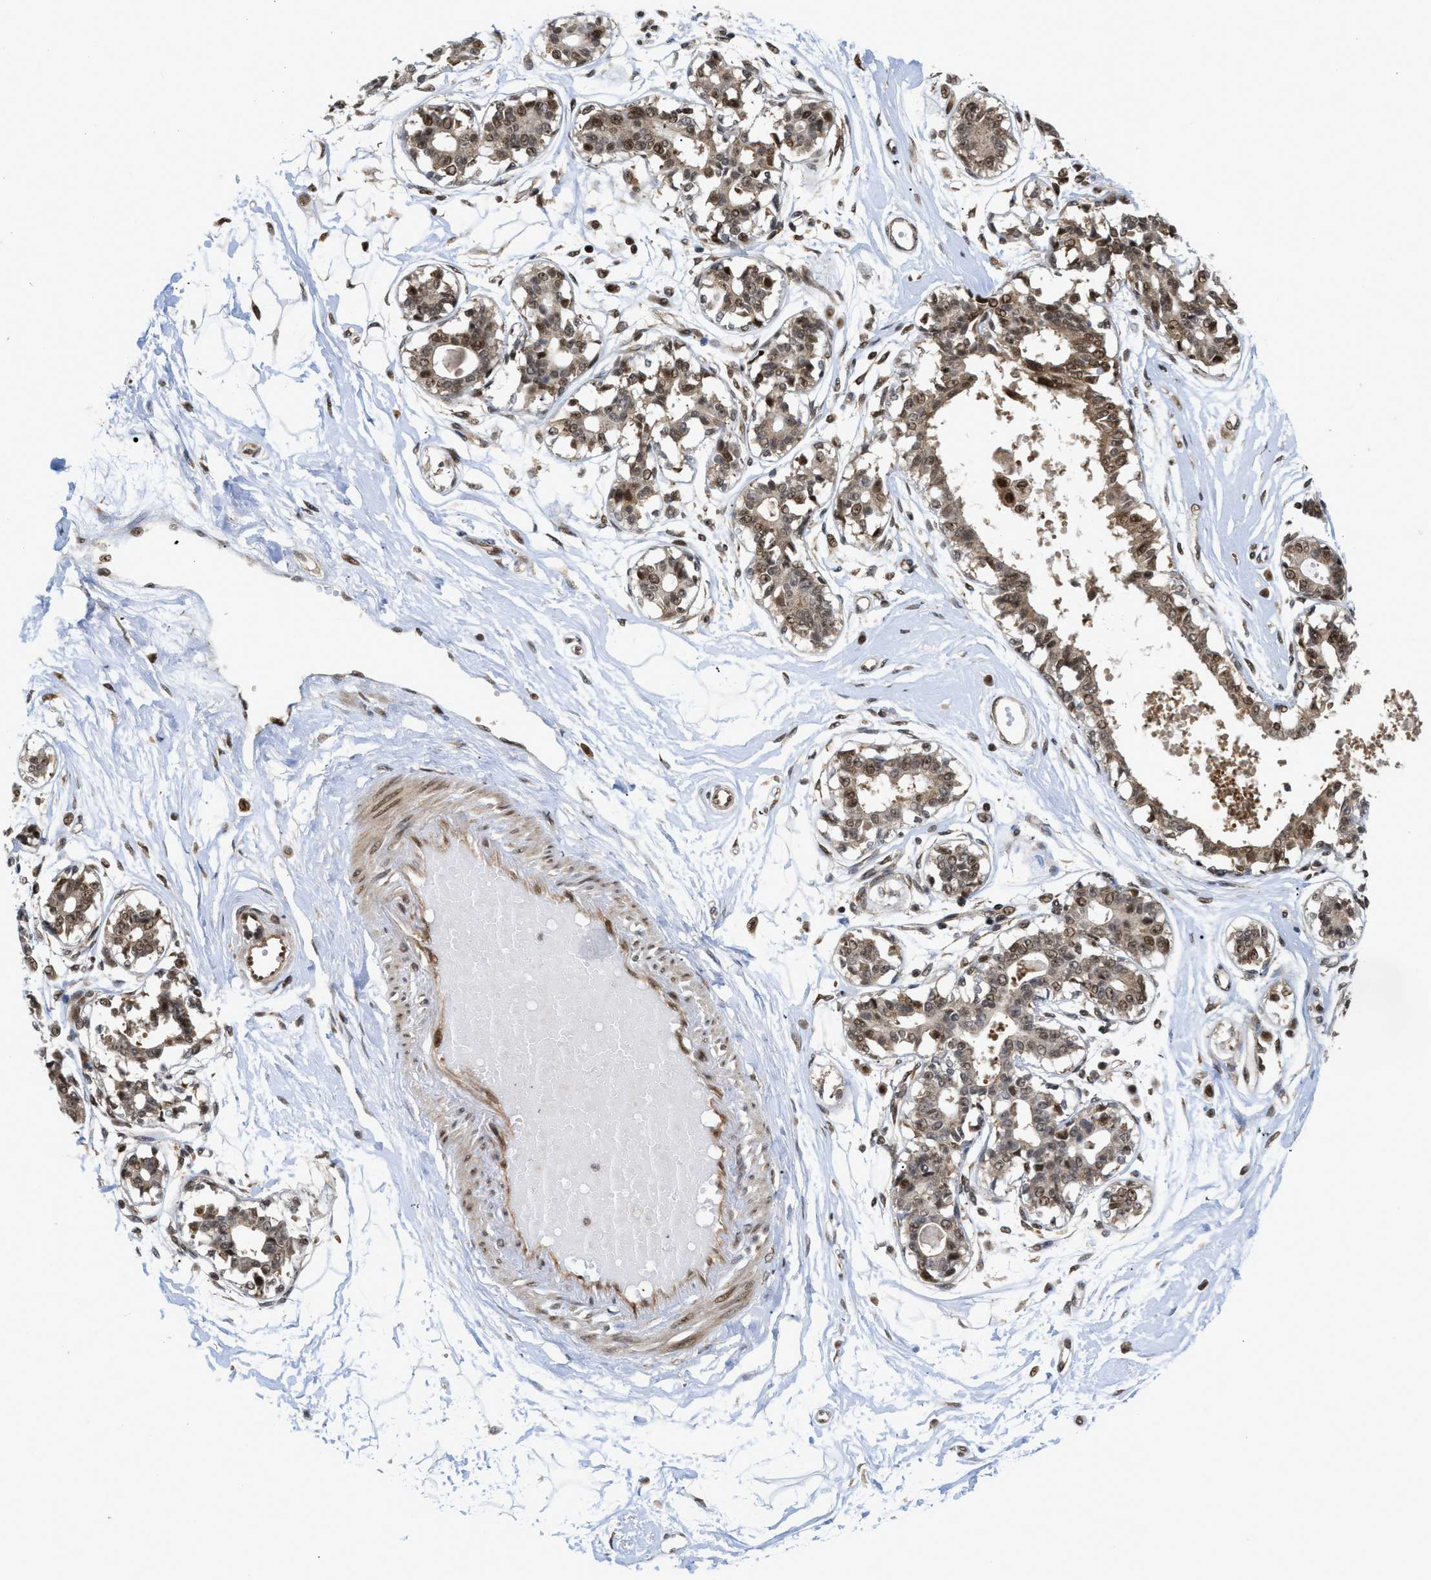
{"staining": {"intensity": "weak", "quantity": ">75%", "location": "nuclear"}, "tissue": "breast", "cell_type": "Adipocytes", "image_type": "normal", "snomed": [{"axis": "morphology", "description": "Normal tissue, NOS"}, {"axis": "topography", "description": "Breast"}], "caption": "Benign breast was stained to show a protein in brown. There is low levels of weak nuclear staining in approximately >75% of adipocytes. Immunohistochemistry (ihc) stains the protein in brown and the nuclei are stained blue.", "gene": "TACC1", "patient": {"sex": "female", "age": 45}}